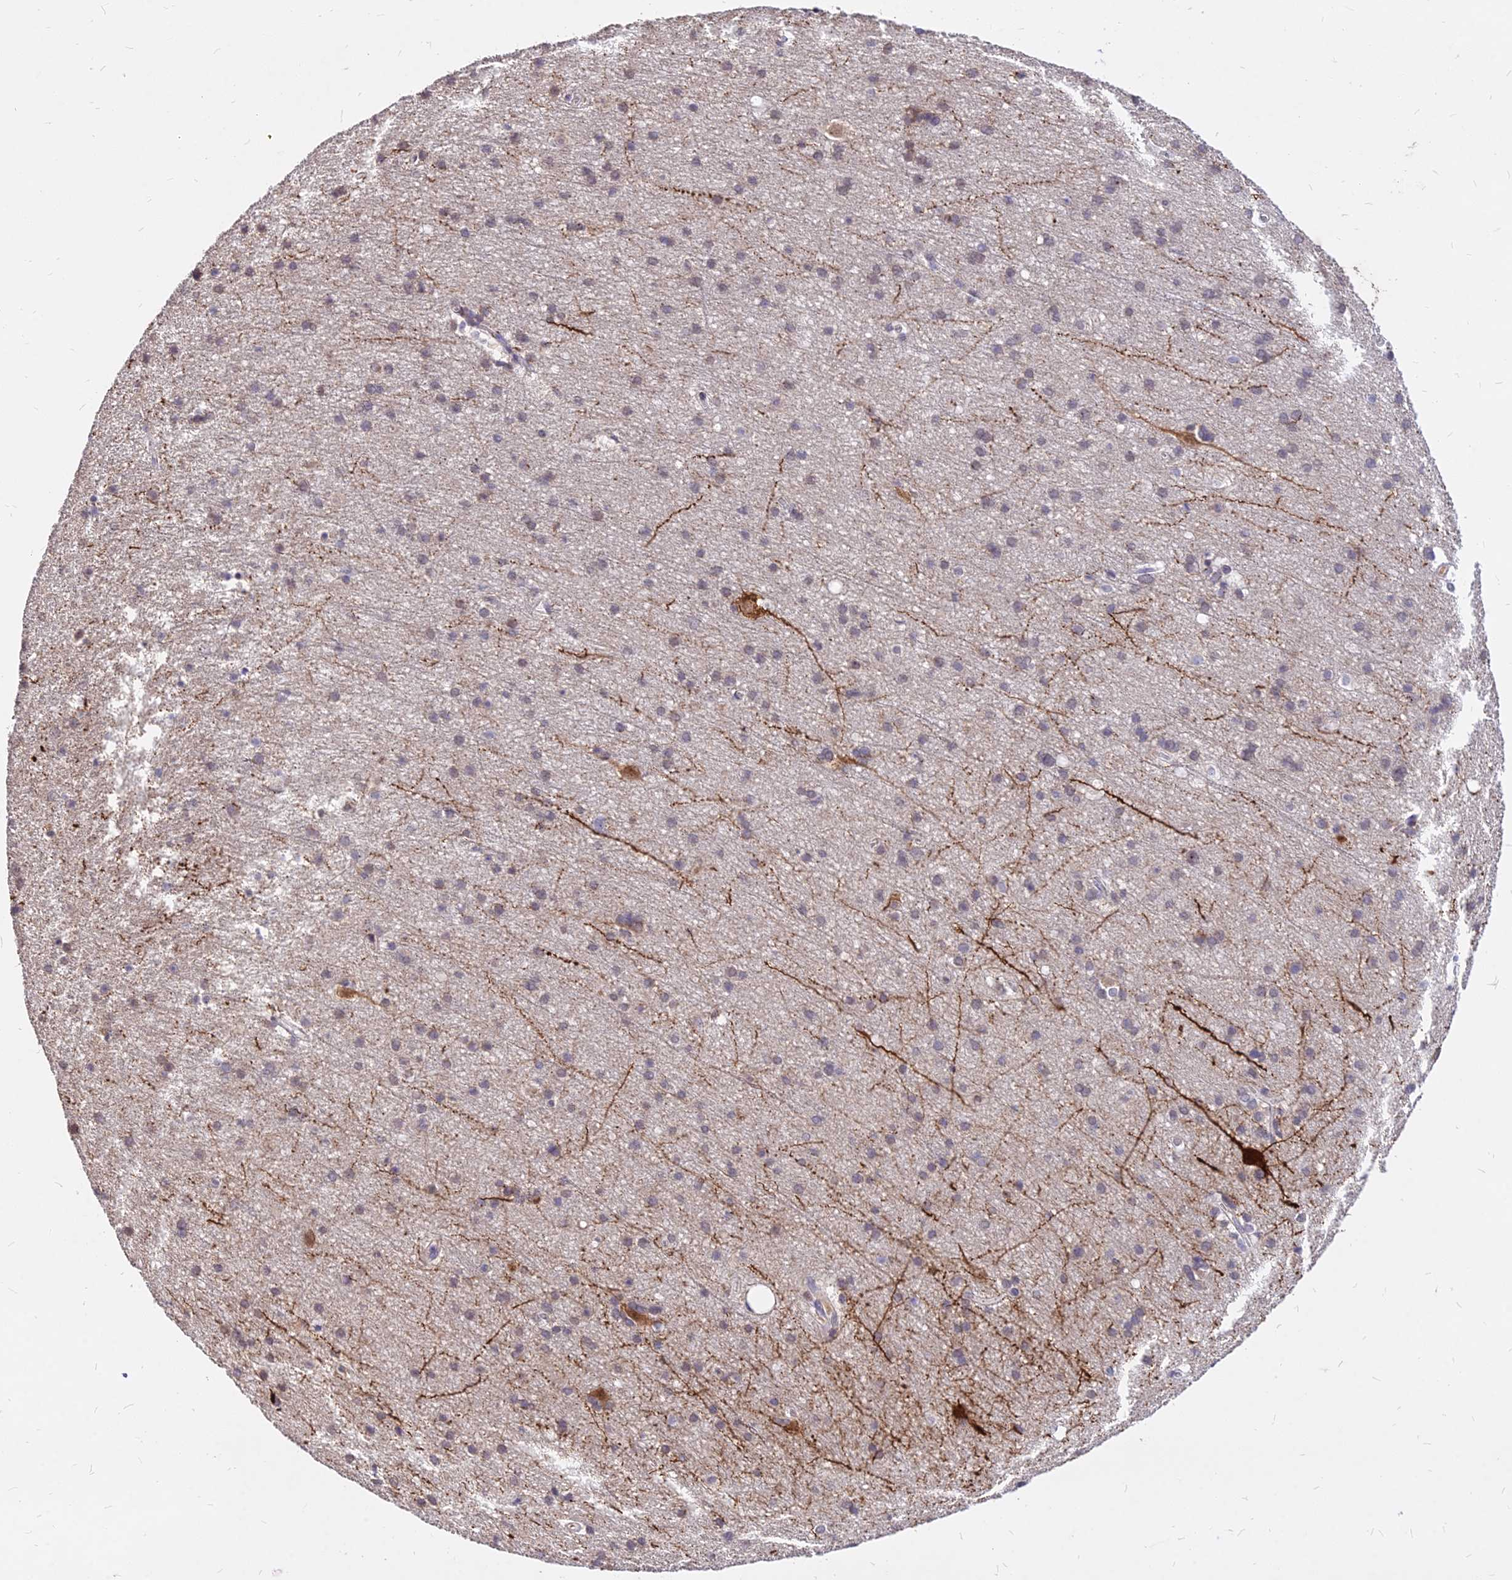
{"staining": {"intensity": "weak", "quantity": ">75%", "location": "cytoplasmic/membranous"}, "tissue": "cerebral cortex", "cell_type": "Endothelial cells", "image_type": "normal", "snomed": [{"axis": "morphology", "description": "Normal tissue, NOS"}, {"axis": "topography", "description": "Cerebral cortex"}], "caption": "Approximately >75% of endothelial cells in unremarkable human cerebral cortex display weak cytoplasmic/membranous protein positivity as visualized by brown immunohistochemical staining.", "gene": "C11orf68", "patient": {"sex": "male", "age": 54}}